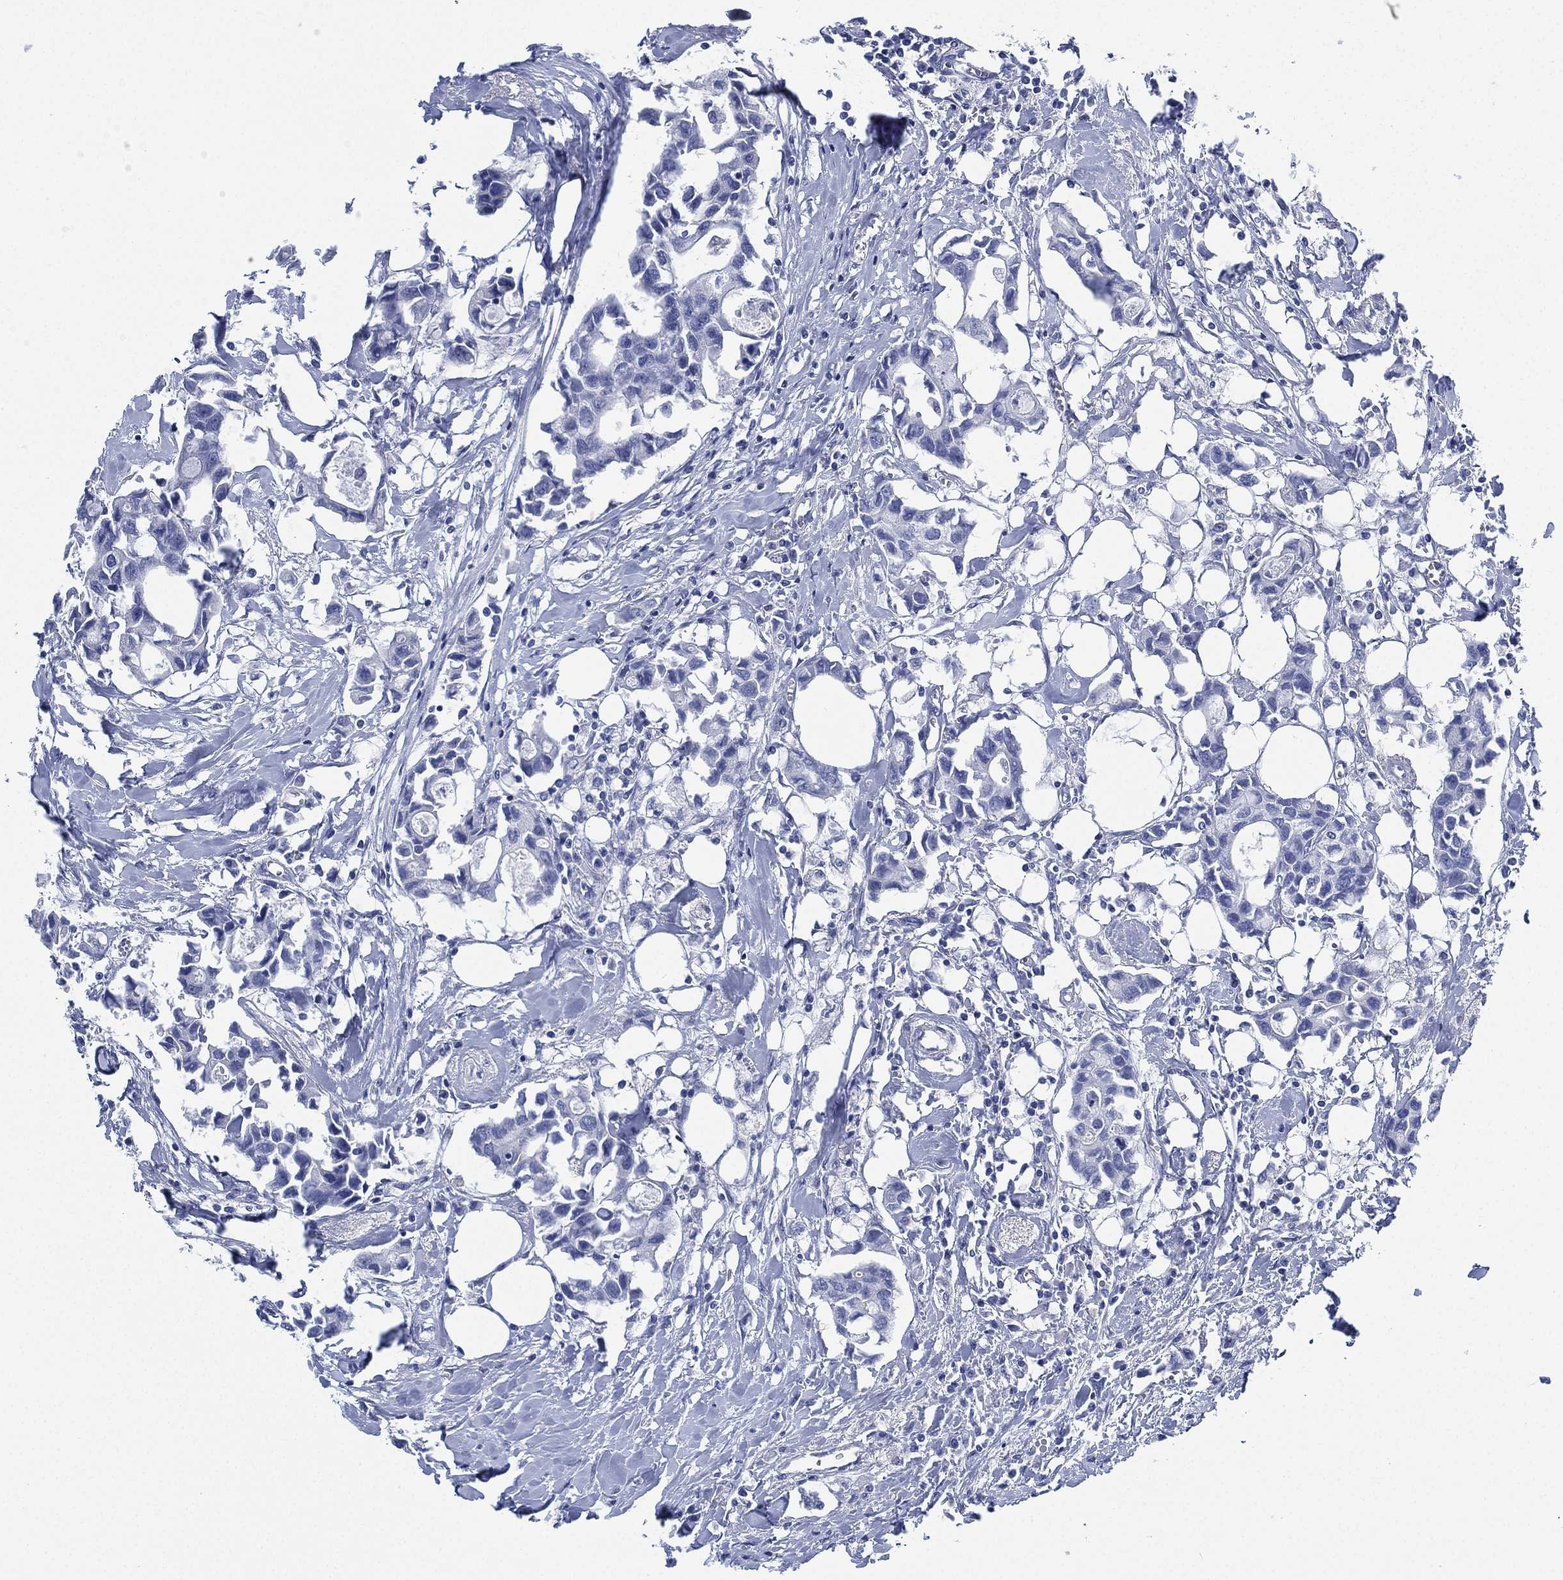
{"staining": {"intensity": "negative", "quantity": "none", "location": "none"}, "tissue": "breast cancer", "cell_type": "Tumor cells", "image_type": "cancer", "snomed": [{"axis": "morphology", "description": "Duct carcinoma"}, {"axis": "topography", "description": "Breast"}], "caption": "There is no significant expression in tumor cells of infiltrating ductal carcinoma (breast).", "gene": "CCDC70", "patient": {"sex": "female", "age": 83}}